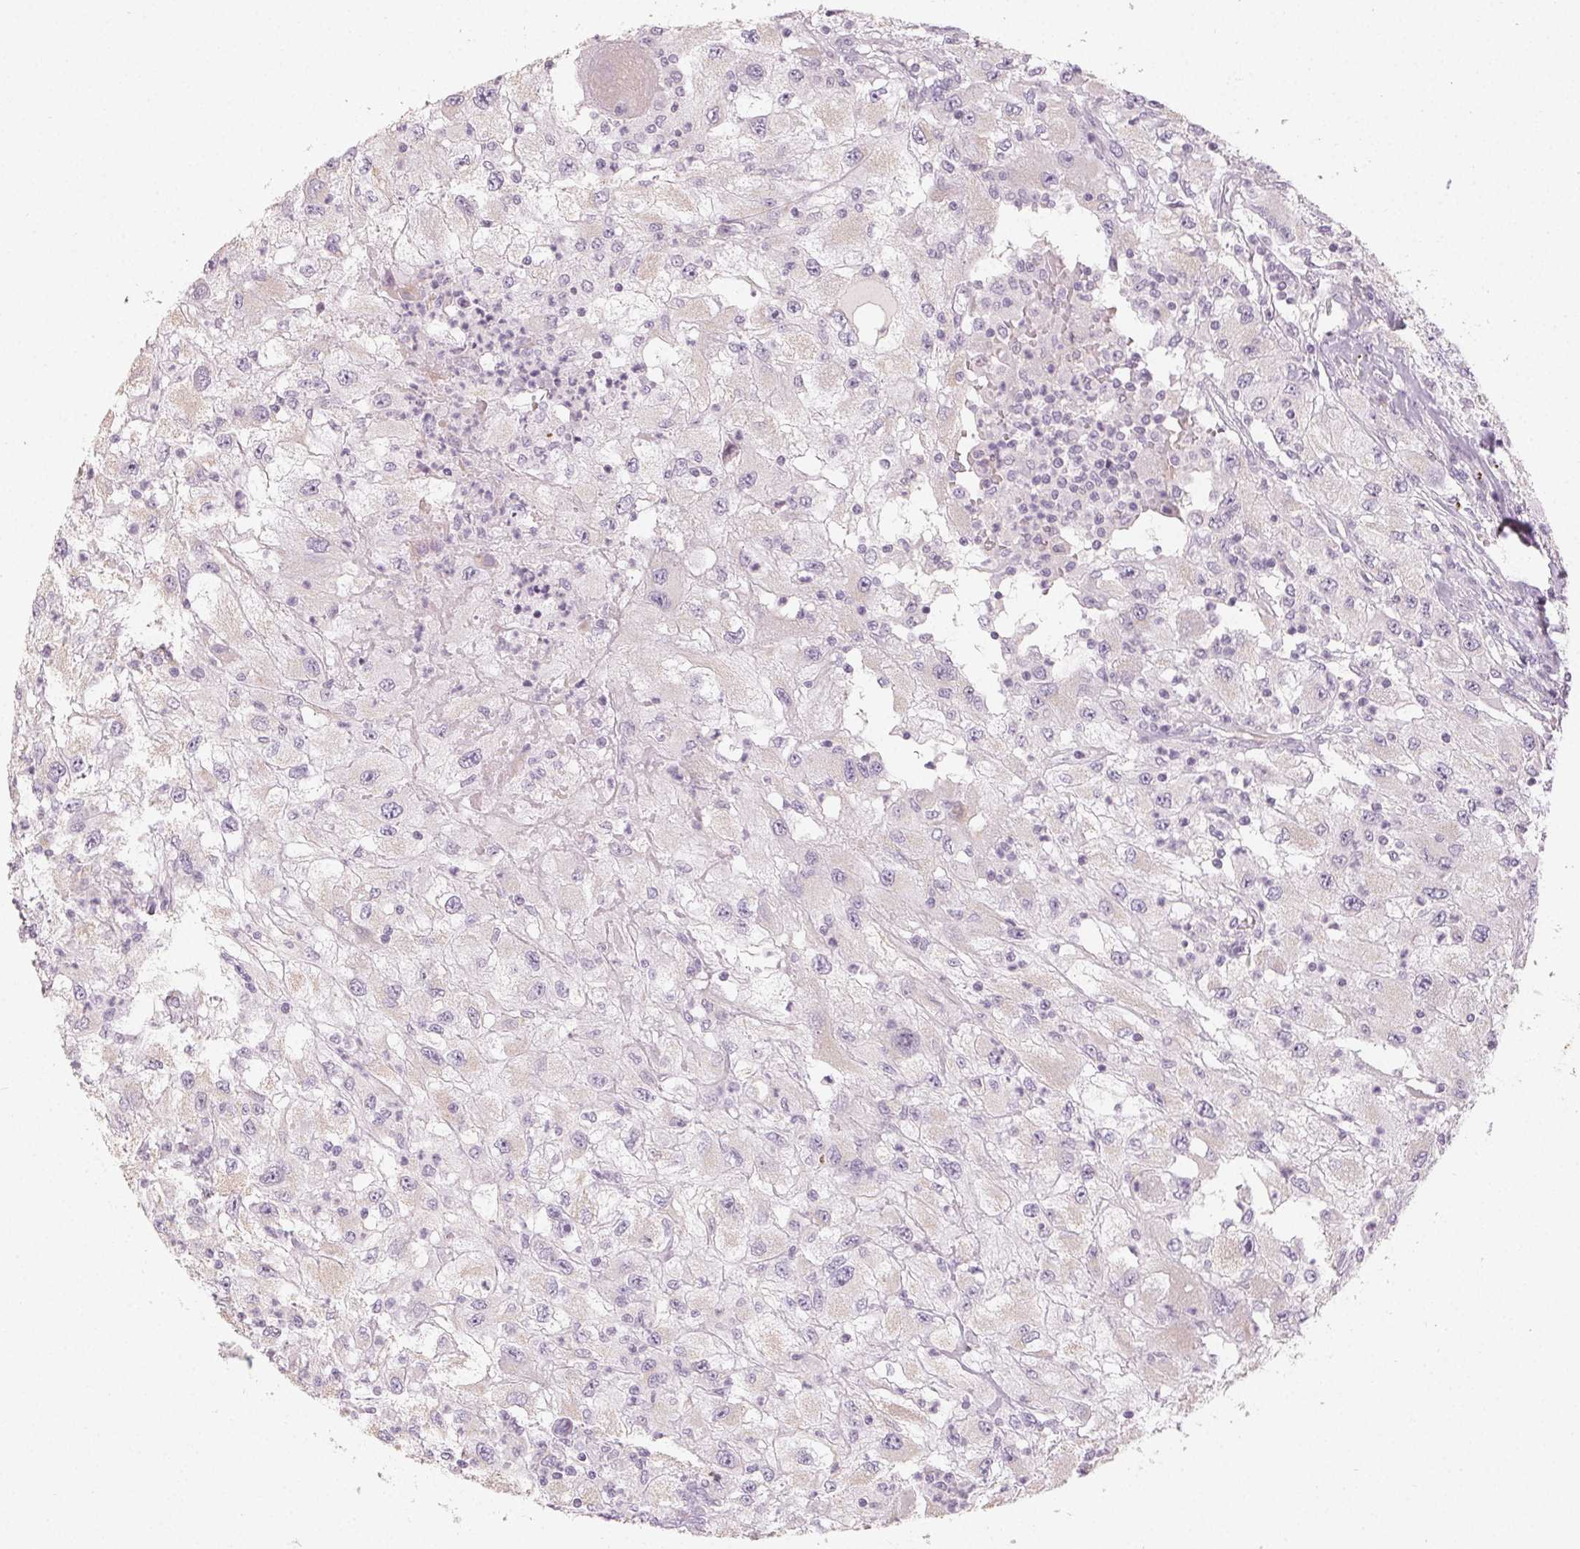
{"staining": {"intensity": "negative", "quantity": "none", "location": "none"}, "tissue": "renal cancer", "cell_type": "Tumor cells", "image_type": "cancer", "snomed": [{"axis": "morphology", "description": "Adenocarcinoma, NOS"}, {"axis": "topography", "description": "Kidney"}], "caption": "Immunohistochemistry histopathology image of human renal cancer (adenocarcinoma) stained for a protein (brown), which demonstrates no positivity in tumor cells. The staining is performed using DAB brown chromogen with nuclei counter-stained in using hematoxylin.", "gene": "LVRN", "patient": {"sex": "female", "age": 67}}